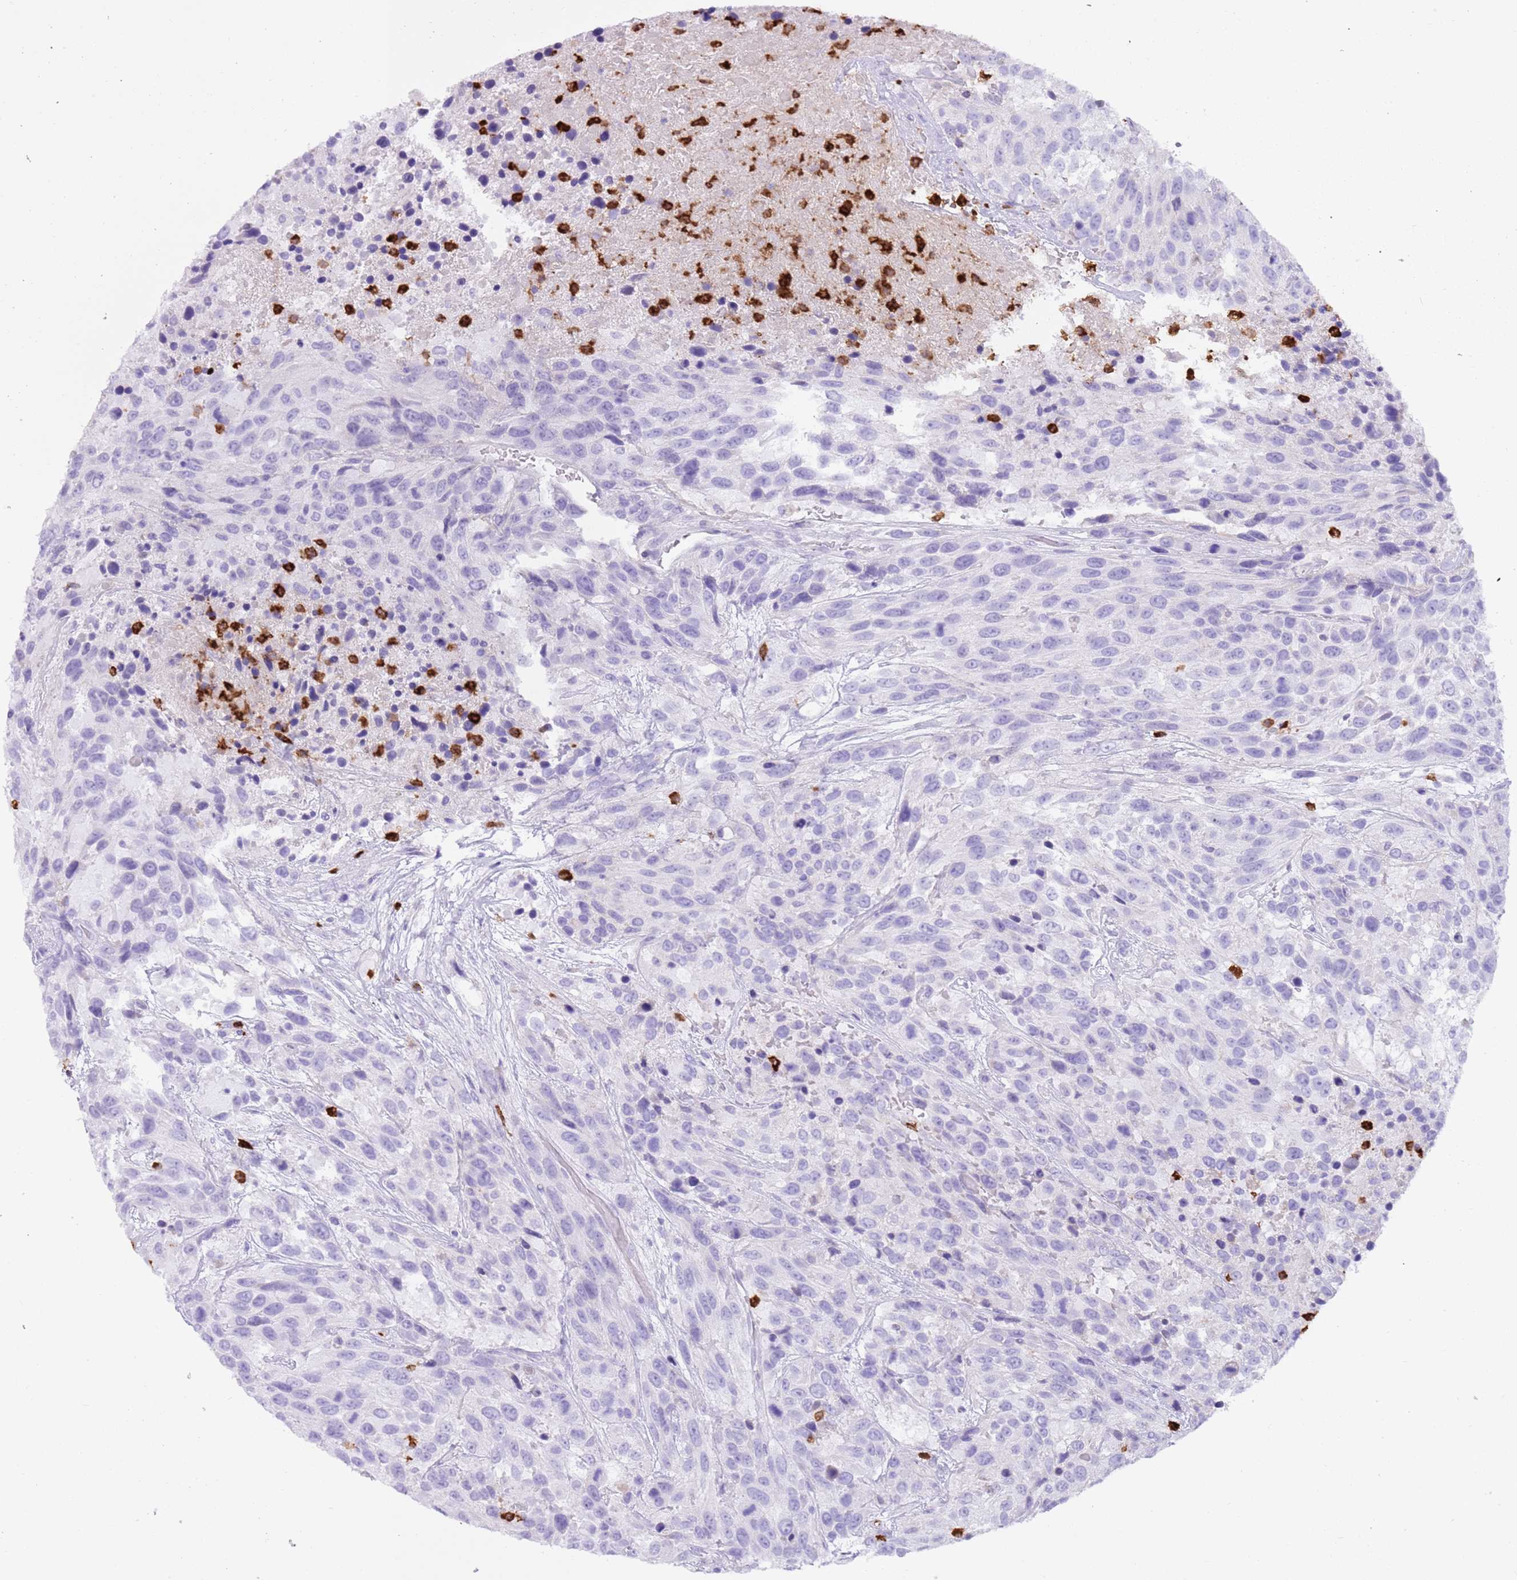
{"staining": {"intensity": "negative", "quantity": "none", "location": "none"}, "tissue": "urothelial cancer", "cell_type": "Tumor cells", "image_type": "cancer", "snomed": [{"axis": "morphology", "description": "Urothelial carcinoma, High grade"}, {"axis": "topography", "description": "Urinary bladder"}], "caption": "A photomicrograph of human urothelial carcinoma (high-grade) is negative for staining in tumor cells.", "gene": "CD177", "patient": {"sex": "female", "age": 70}}